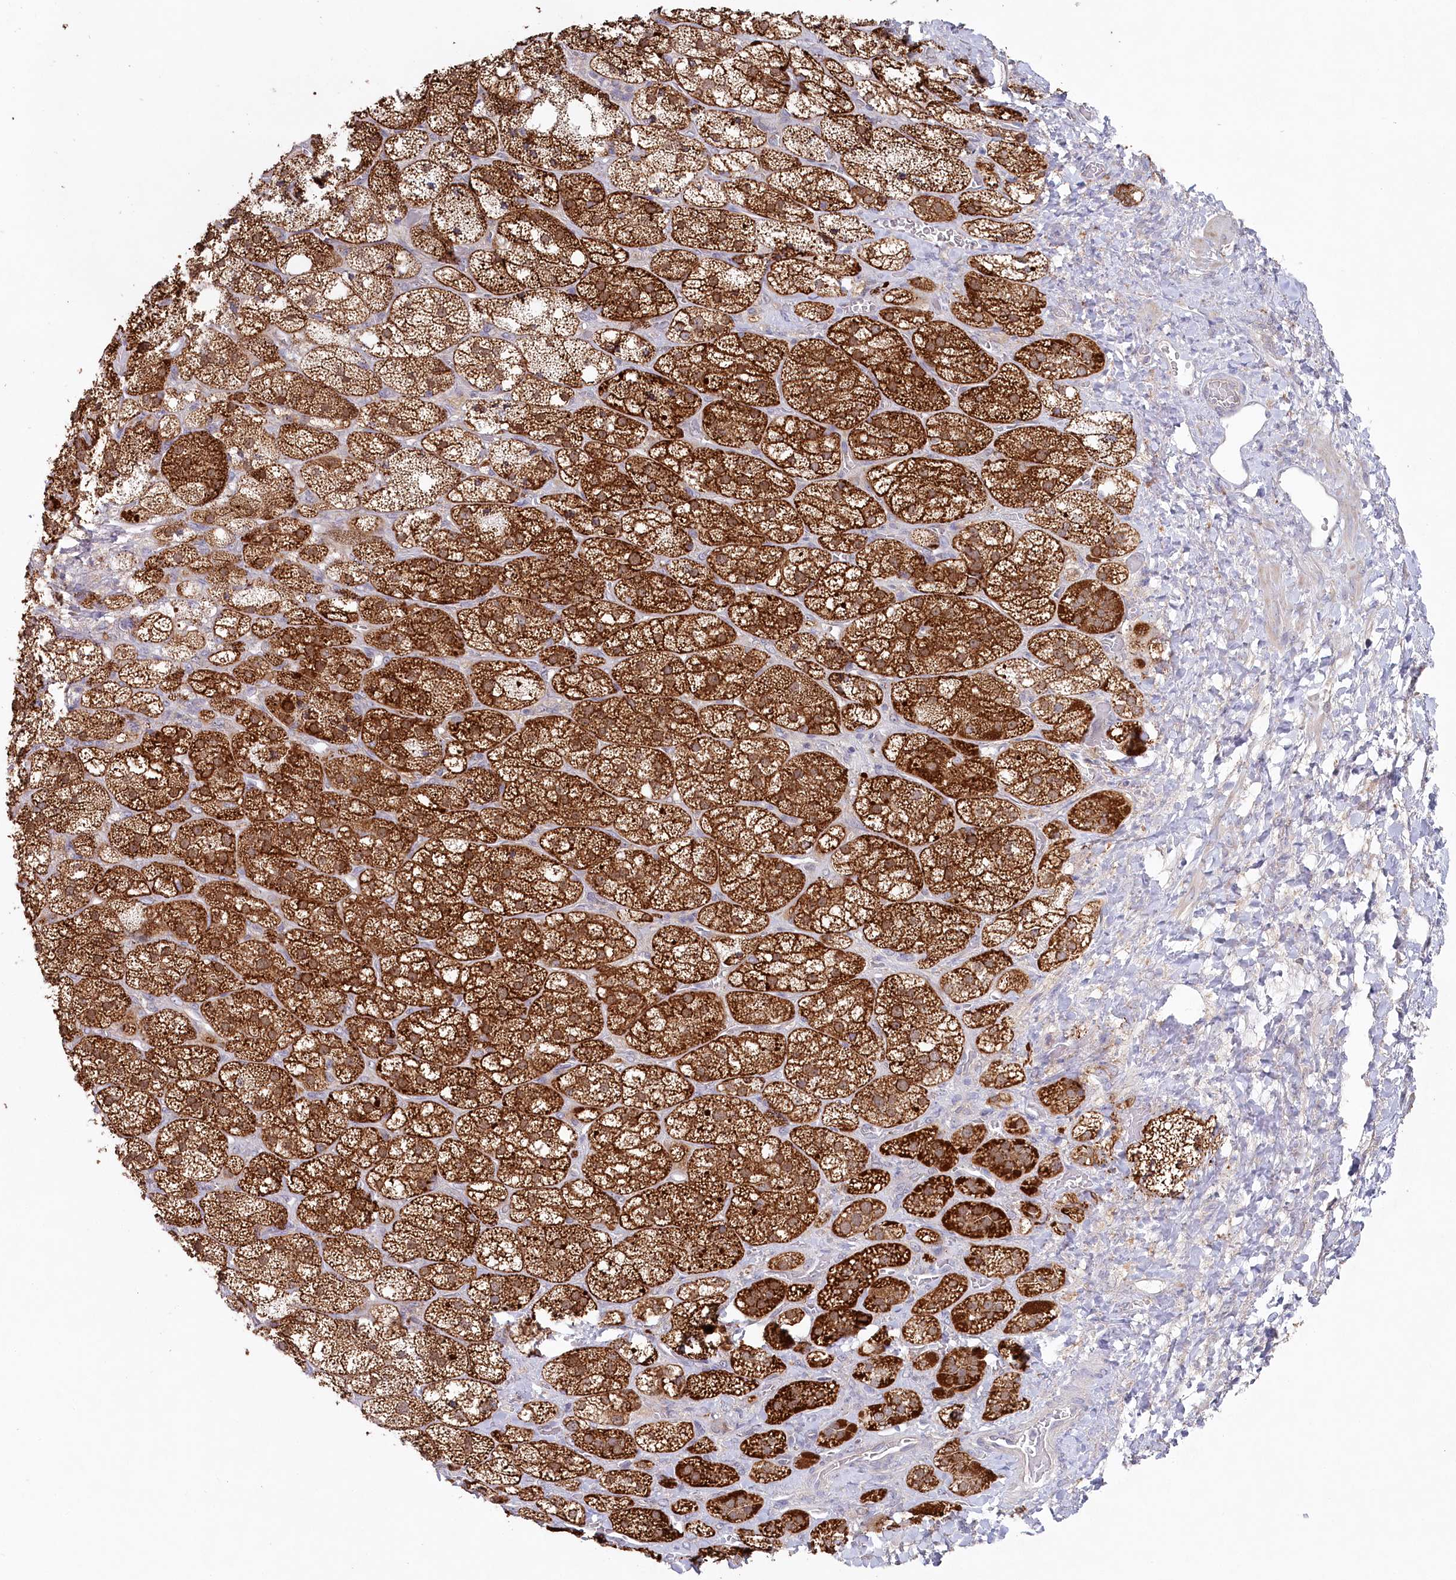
{"staining": {"intensity": "strong", "quantity": ">75%", "location": "cytoplasmic/membranous"}, "tissue": "adrenal gland", "cell_type": "Glandular cells", "image_type": "normal", "snomed": [{"axis": "morphology", "description": "Normal tissue, NOS"}, {"axis": "topography", "description": "Adrenal gland"}], "caption": "Immunohistochemical staining of normal human adrenal gland shows >75% levels of strong cytoplasmic/membranous protein positivity in about >75% of glandular cells. The staining was performed using DAB (3,3'-diaminobenzidine) to visualize the protein expression in brown, while the nuclei were stained in blue with hematoxylin (Magnification: 20x).", "gene": "AAMDC", "patient": {"sex": "male", "age": 61}}